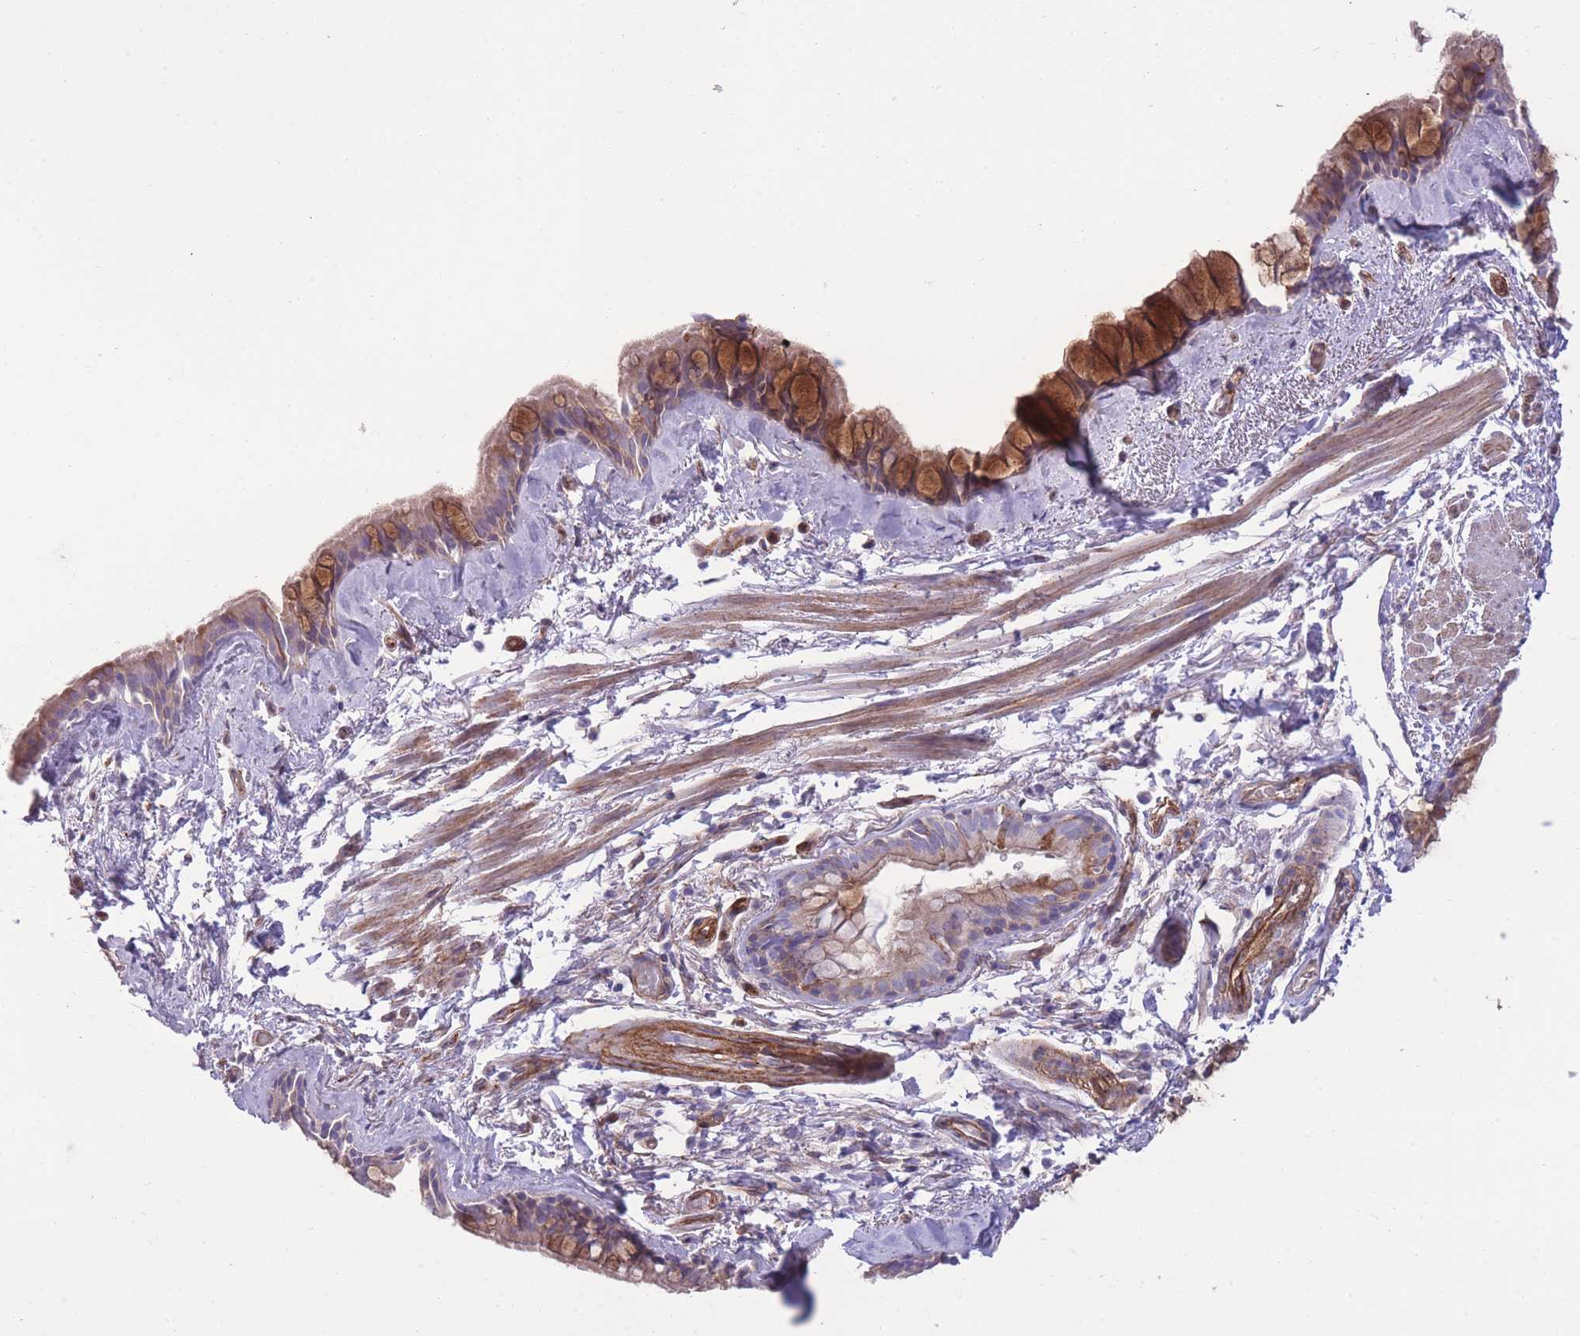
{"staining": {"intensity": "strong", "quantity": ">75%", "location": "cytoplasmic/membranous"}, "tissue": "bronchus", "cell_type": "Respiratory epithelial cells", "image_type": "normal", "snomed": [{"axis": "morphology", "description": "Normal tissue, NOS"}, {"axis": "topography", "description": "Cartilage tissue"}], "caption": "Bronchus was stained to show a protein in brown. There is high levels of strong cytoplasmic/membranous expression in about >75% of respiratory epithelial cells. The protein is shown in brown color, while the nuclei are stained blue.", "gene": "RGS11", "patient": {"sex": "male", "age": 63}}